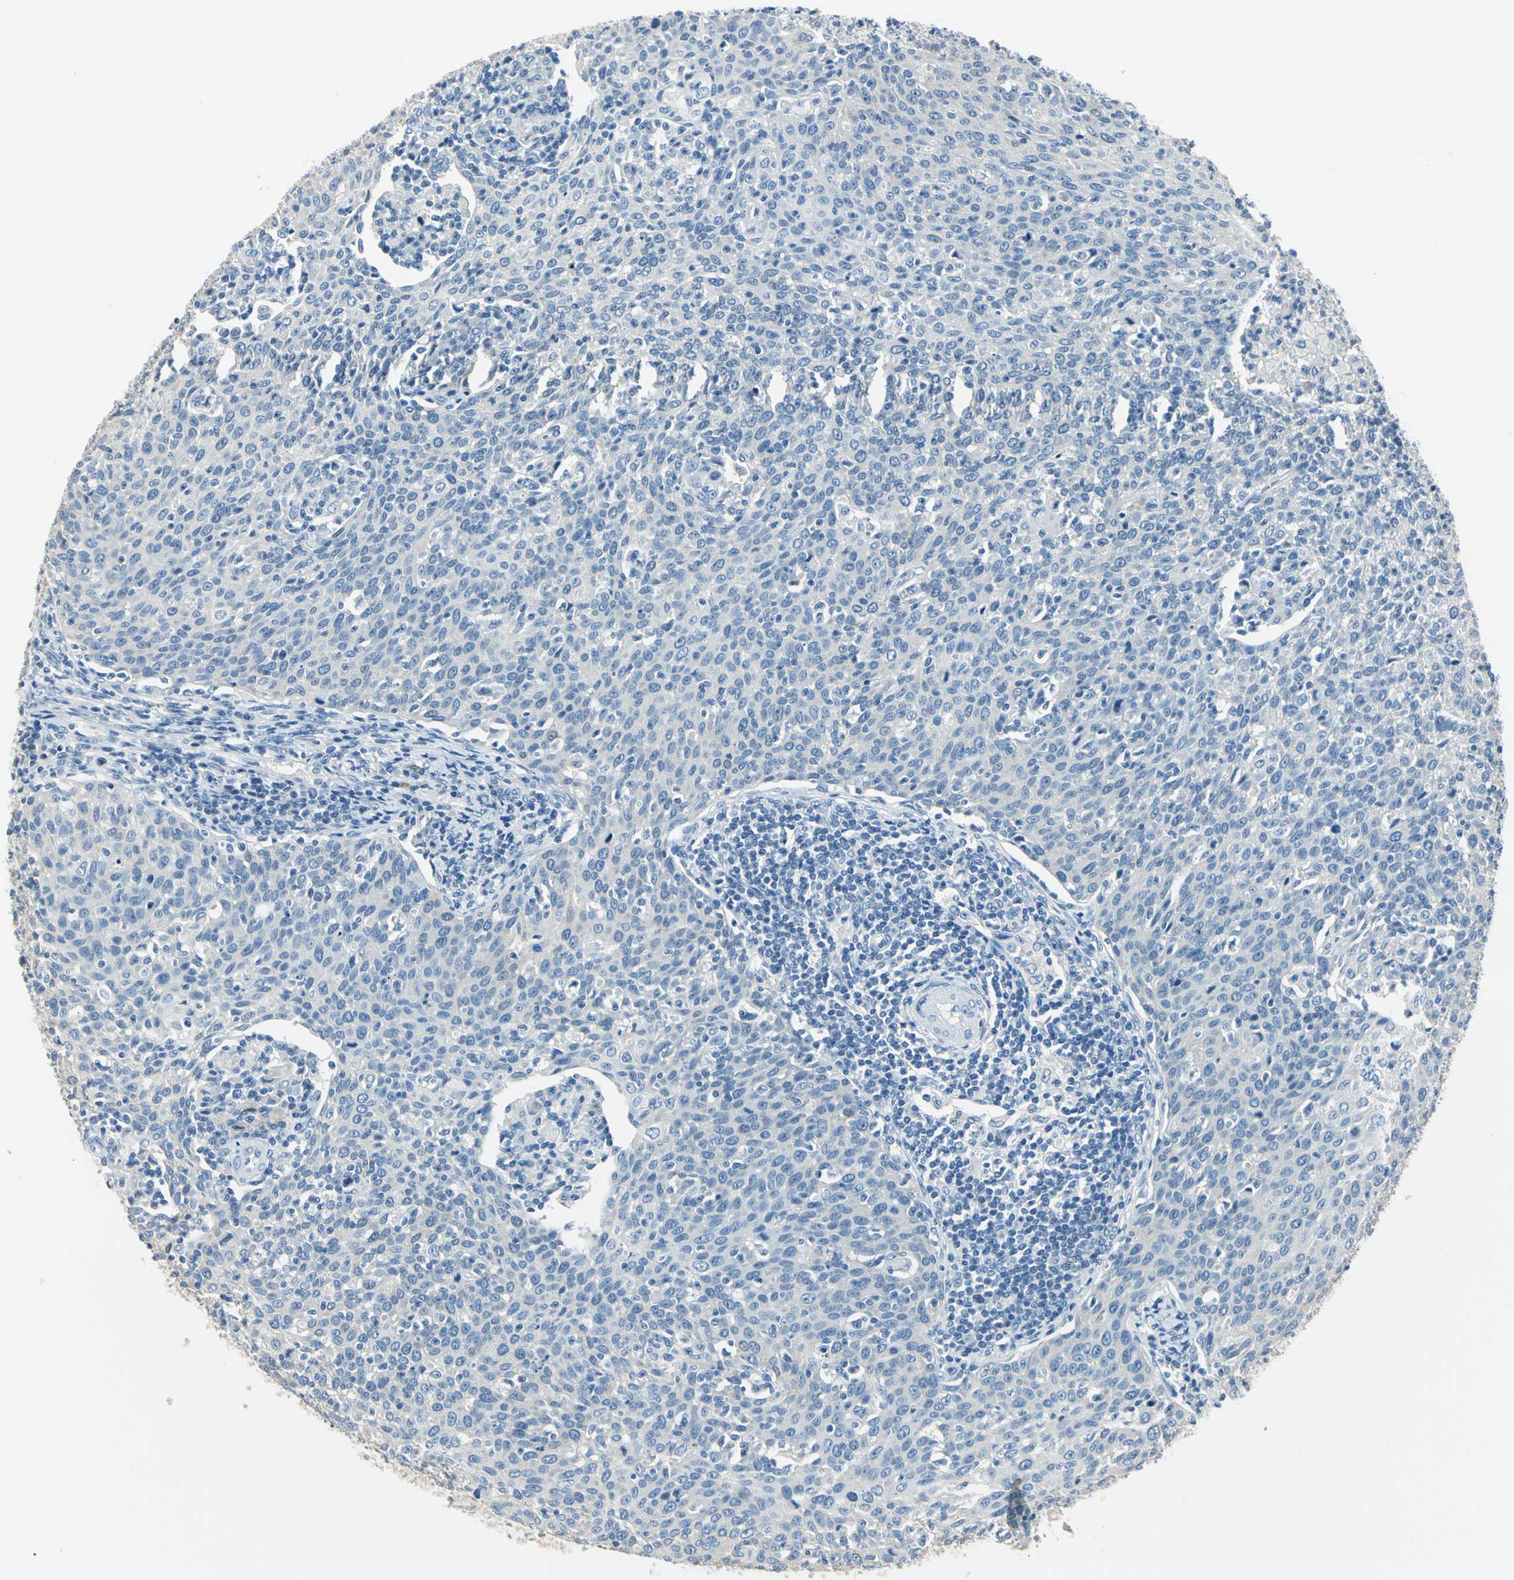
{"staining": {"intensity": "negative", "quantity": "none", "location": "none"}, "tissue": "cervical cancer", "cell_type": "Tumor cells", "image_type": "cancer", "snomed": [{"axis": "morphology", "description": "Squamous cell carcinoma, NOS"}, {"axis": "topography", "description": "Cervix"}], "caption": "A histopathology image of human squamous cell carcinoma (cervical) is negative for staining in tumor cells.", "gene": "UCHL1", "patient": {"sex": "female", "age": 38}}